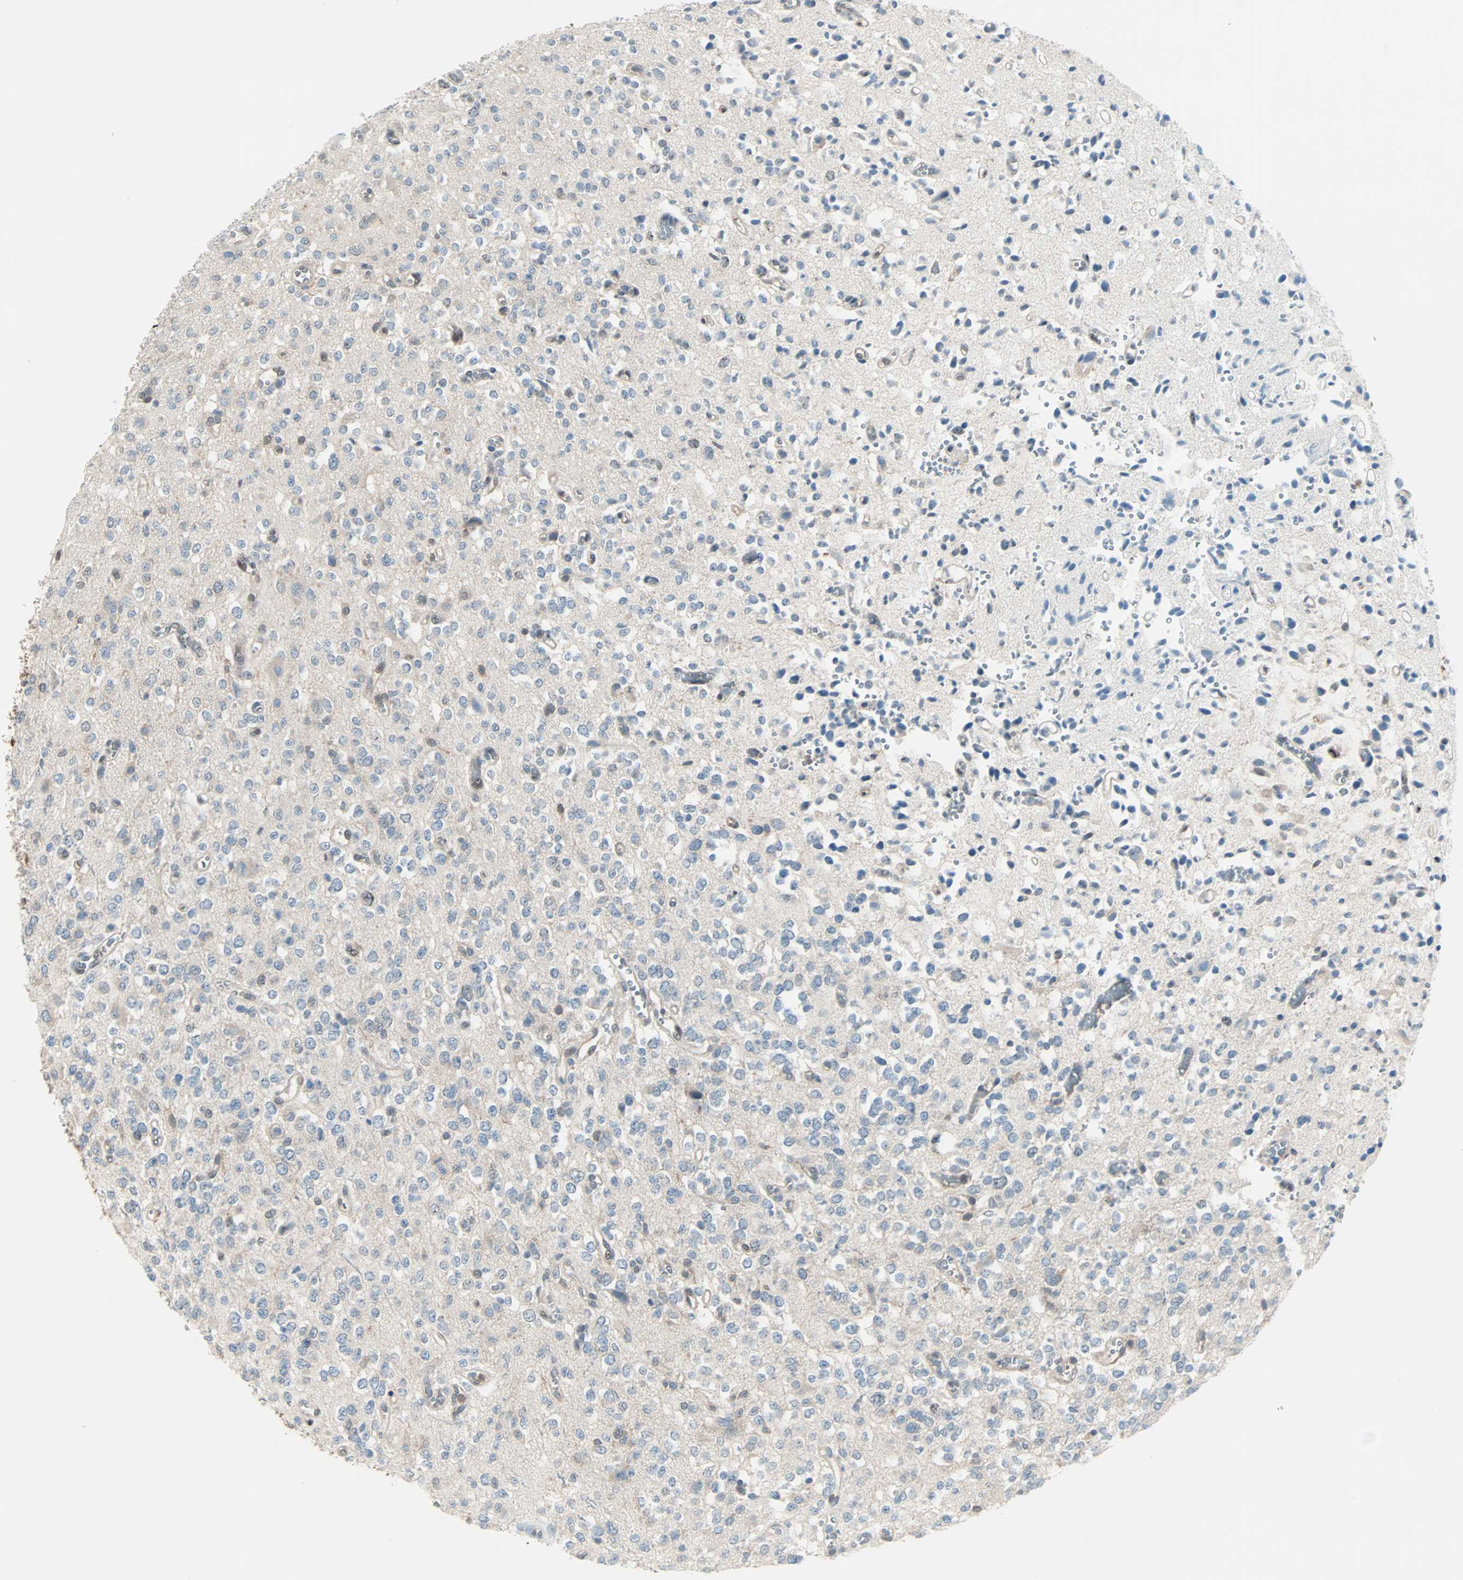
{"staining": {"intensity": "weak", "quantity": "25%-75%", "location": "cytoplasmic/membranous"}, "tissue": "glioma", "cell_type": "Tumor cells", "image_type": "cancer", "snomed": [{"axis": "morphology", "description": "Glioma, malignant, Low grade"}, {"axis": "topography", "description": "Brain"}], "caption": "Human malignant glioma (low-grade) stained for a protein (brown) displays weak cytoplasmic/membranous positive staining in about 25%-75% of tumor cells.", "gene": "SMIM8", "patient": {"sex": "male", "age": 38}}